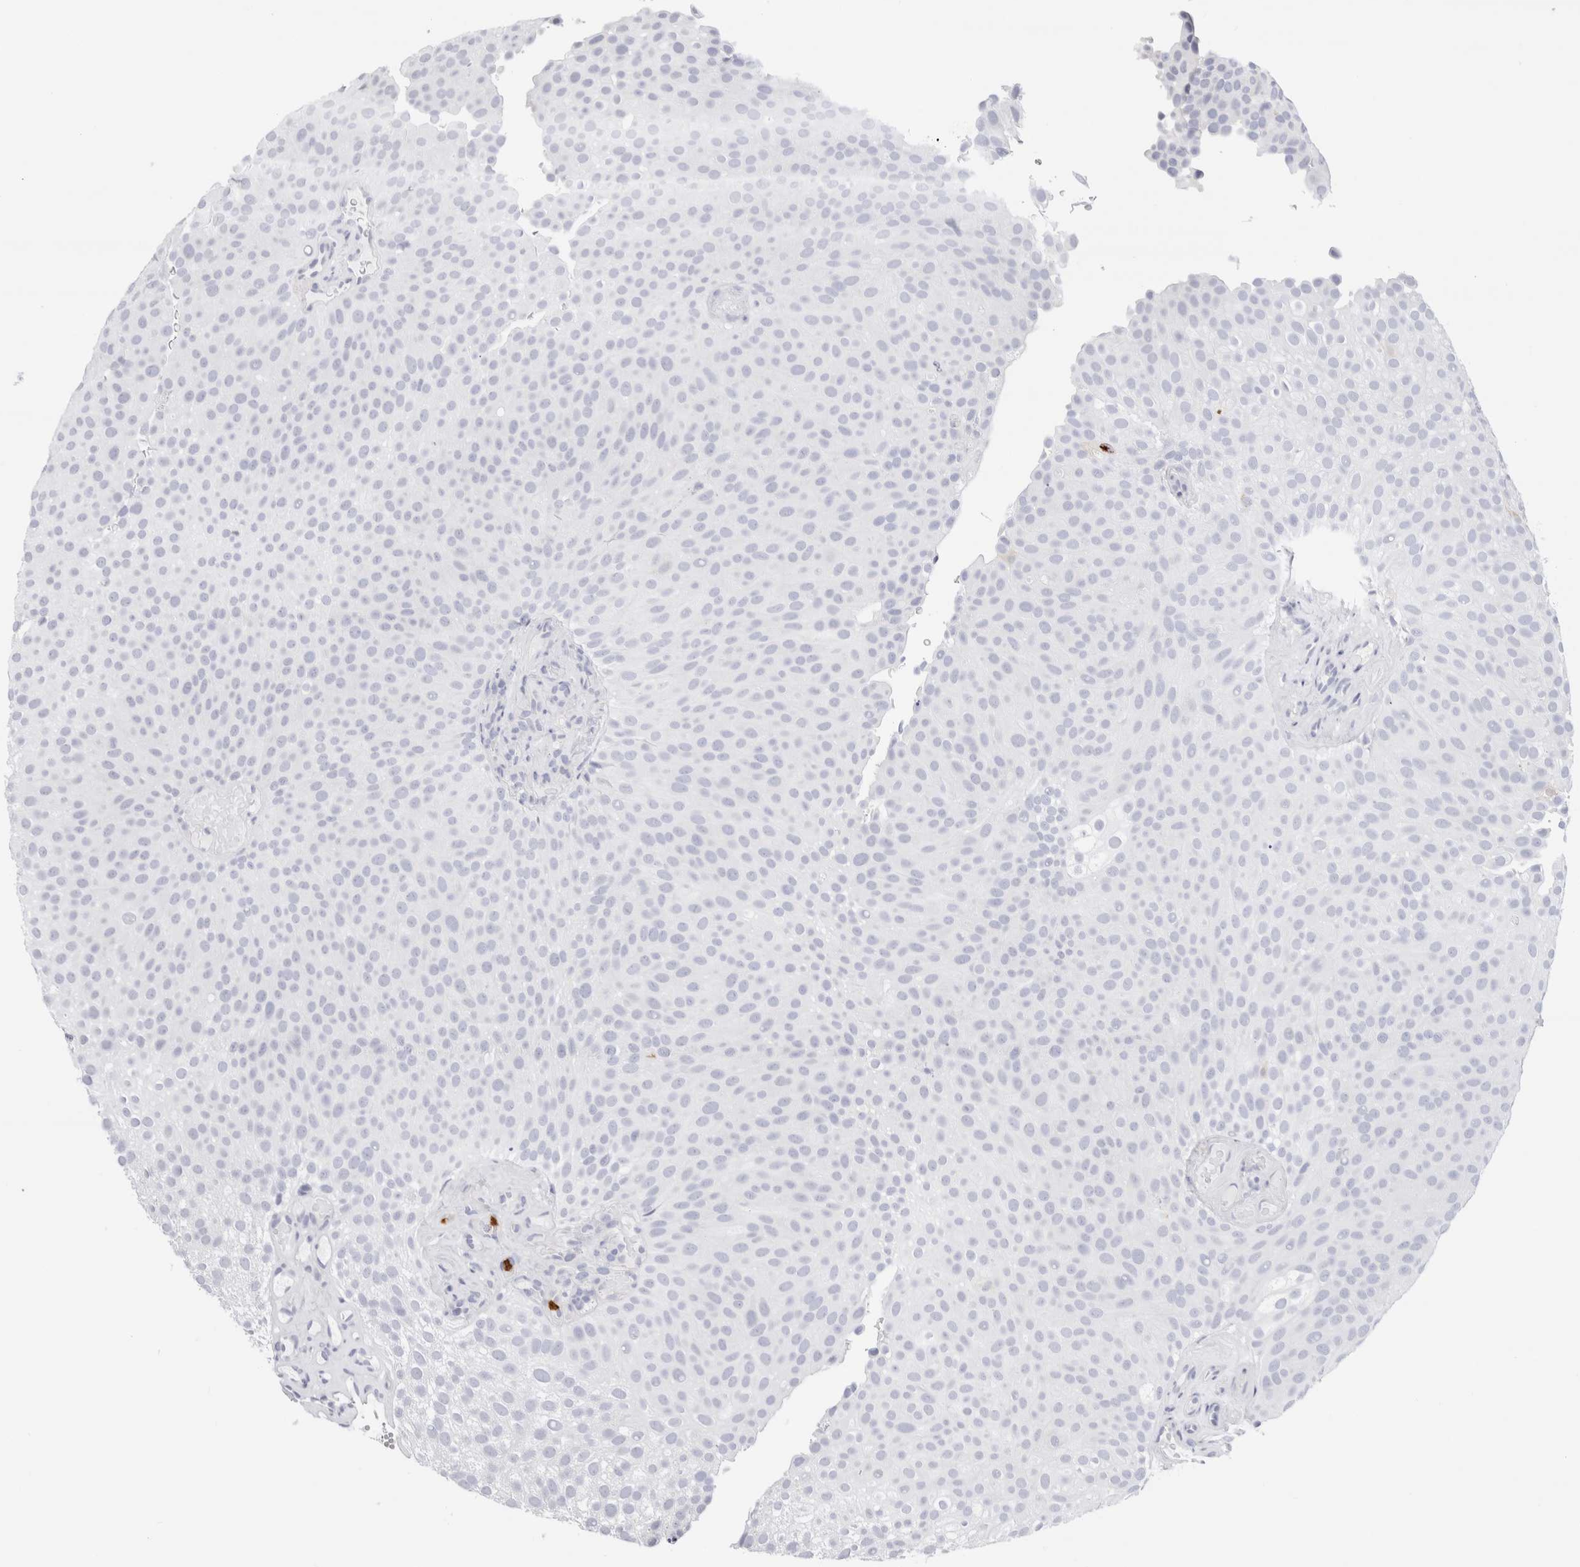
{"staining": {"intensity": "negative", "quantity": "none", "location": "none"}, "tissue": "urothelial cancer", "cell_type": "Tumor cells", "image_type": "cancer", "snomed": [{"axis": "morphology", "description": "Urothelial carcinoma, Low grade"}, {"axis": "topography", "description": "Urinary bladder"}], "caption": "Image shows no significant protein staining in tumor cells of urothelial cancer.", "gene": "SLC10A5", "patient": {"sex": "male", "age": 78}}